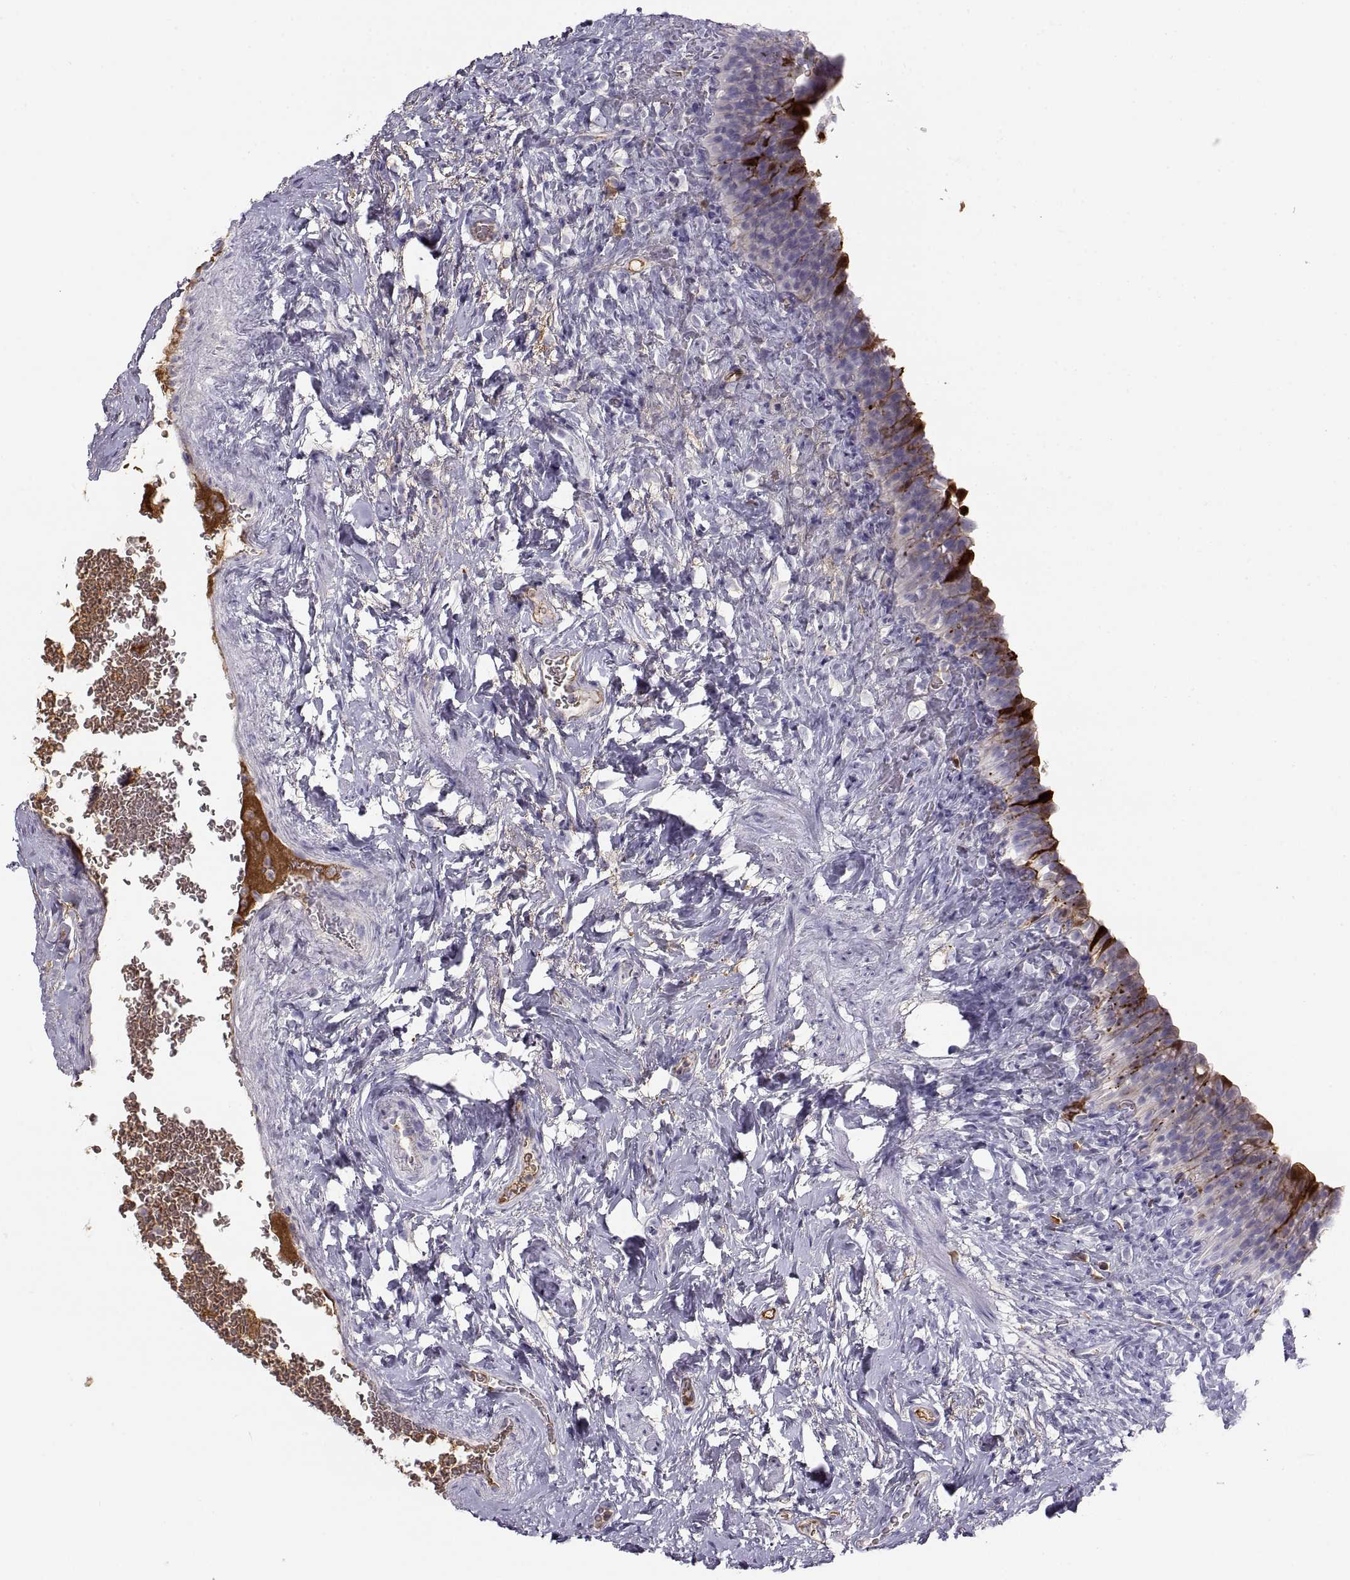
{"staining": {"intensity": "strong", "quantity": "<25%", "location": "cytoplasmic/membranous"}, "tissue": "urinary bladder", "cell_type": "Urothelial cells", "image_type": "normal", "snomed": [{"axis": "morphology", "description": "Normal tissue, NOS"}, {"axis": "topography", "description": "Urinary bladder"}], "caption": "Brown immunohistochemical staining in unremarkable urinary bladder reveals strong cytoplasmic/membranous staining in approximately <25% of urothelial cells.", "gene": "SEMG1", "patient": {"sex": "male", "age": 76}}